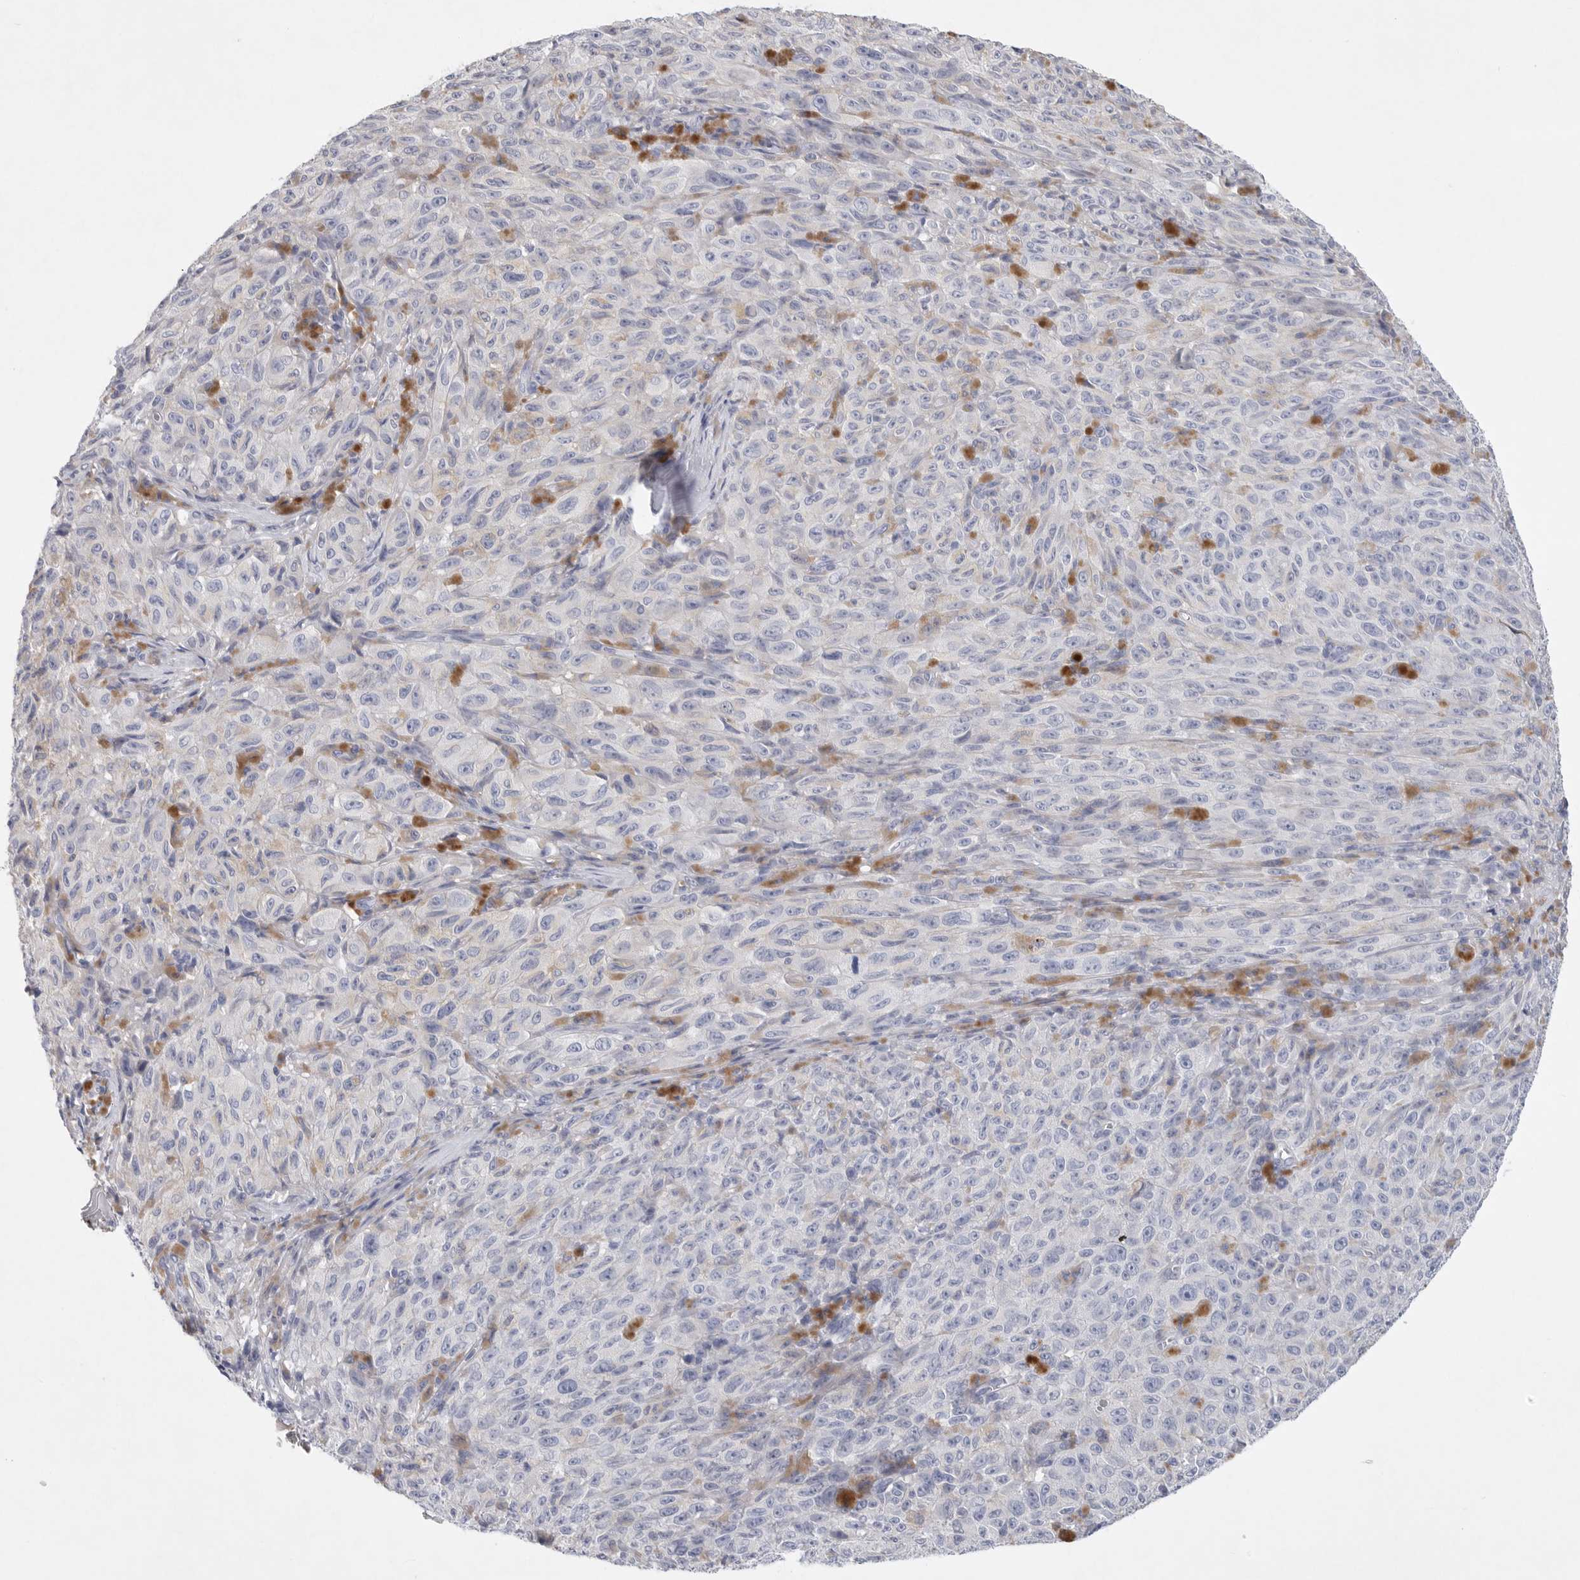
{"staining": {"intensity": "negative", "quantity": "none", "location": "none"}, "tissue": "melanoma", "cell_type": "Tumor cells", "image_type": "cancer", "snomed": [{"axis": "morphology", "description": "Malignant melanoma, NOS"}, {"axis": "topography", "description": "Skin"}], "caption": "A photomicrograph of human malignant melanoma is negative for staining in tumor cells.", "gene": "CAMK2B", "patient": {"sex": "female", "age": 82}}